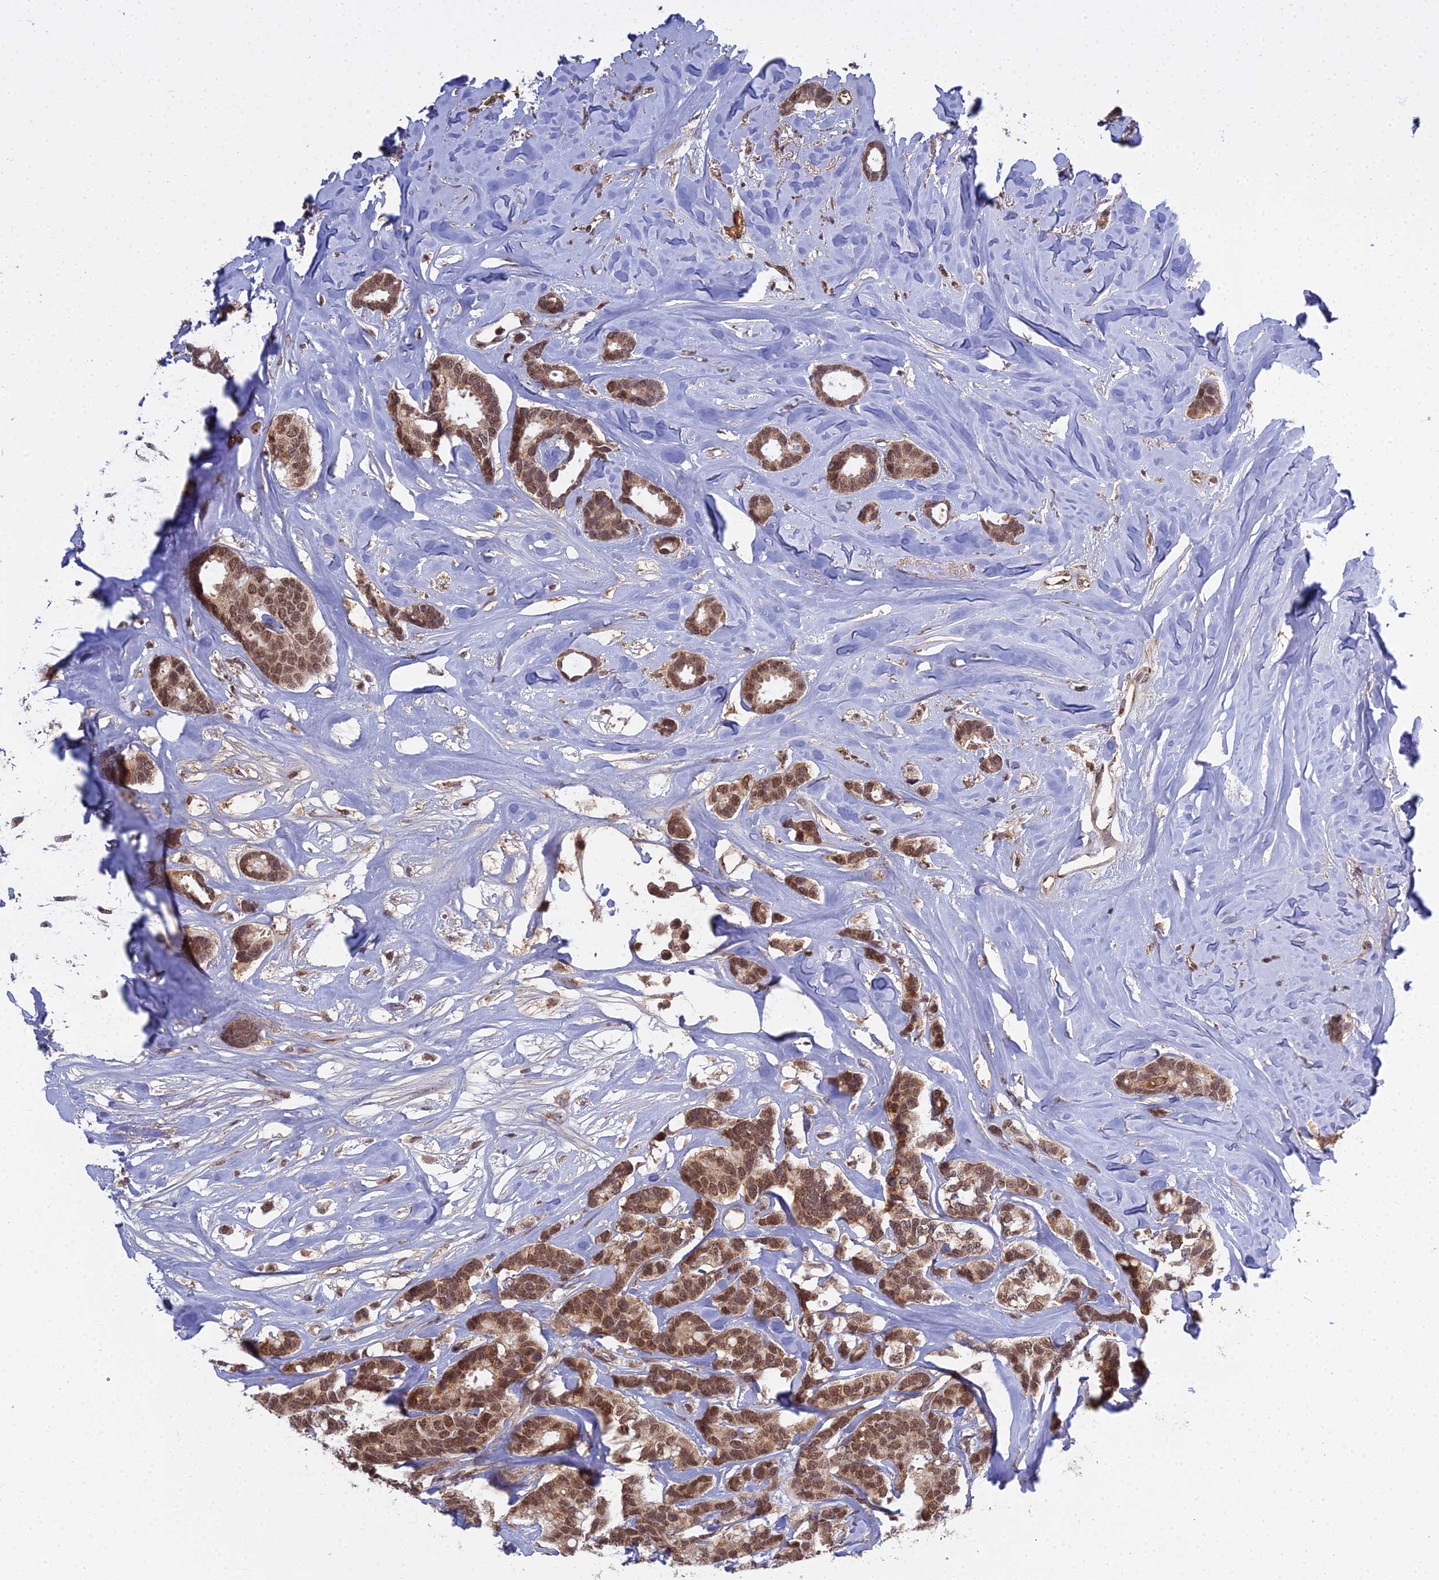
{"staining": {"intensity": "moderate", "quantity": ">75%", "location": "cytoplasmic/membranous,nuclear"}, "tissue": "breast cancer", "cell_type": "Tumor cells", "image_type": "cancer", "snomed": [{"axis": "morphology", "description": "Duct carcinoma"}, {"axis": "topography", "description": "Breast"}], "caption": "Immunohistochemical staining of human invasive ductal carcinoma (breast) shows moderate cytoplasmic/membranous and nuclear protein positivity in about >75% of tumor cells.", "gene": "MEOX1", "patient": {"sex": "female", "age": 87}}